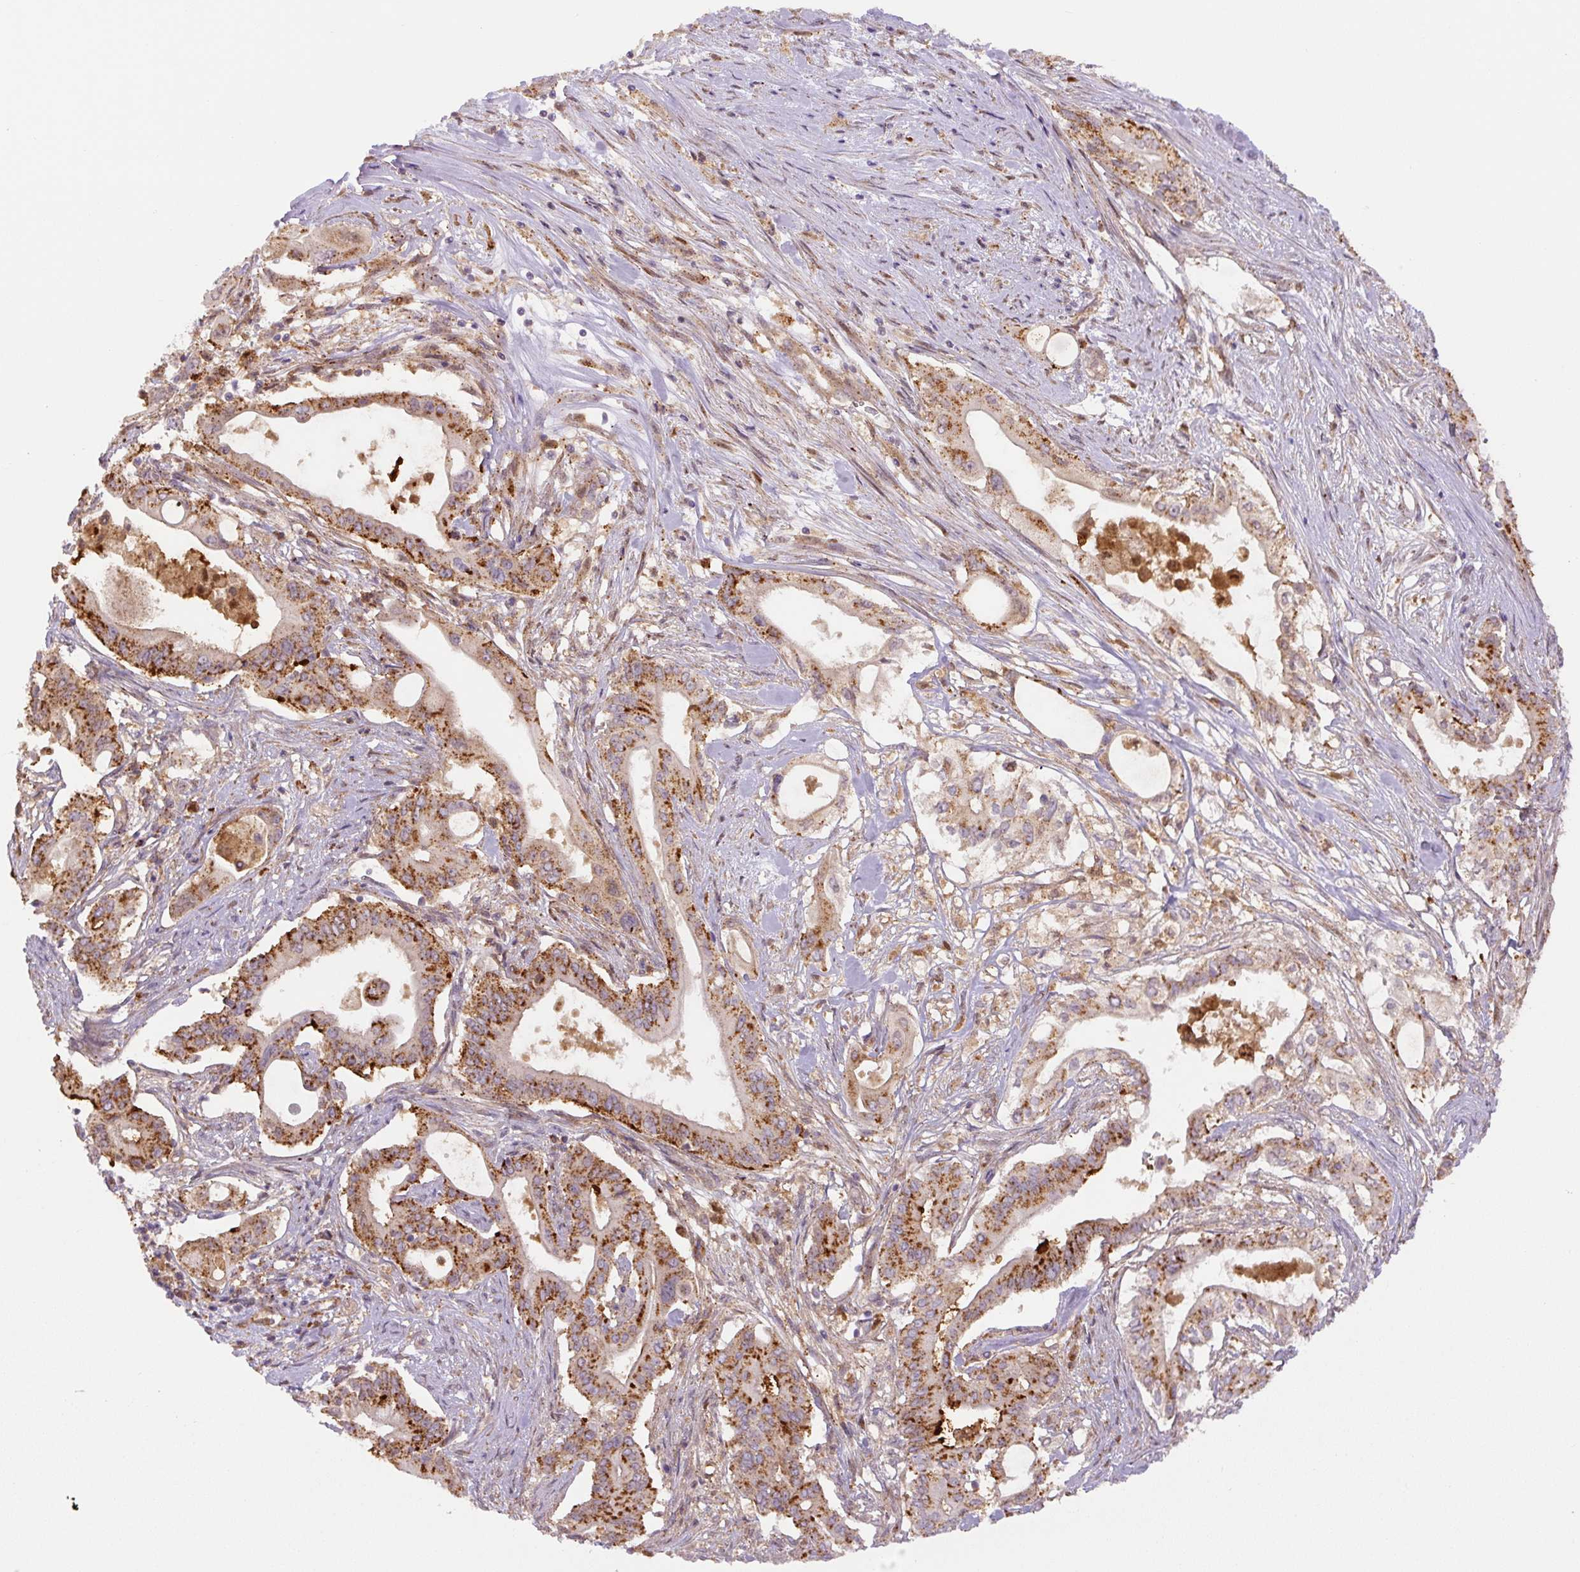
{"staining": {"intensity": "strong", "quantity": ">75%", "location": "cytoplasmic/membranous"}, "tissue": "pancreatic cancer", "cell_type": "Tumor cells", "image_type": "cancer", "snomed": [{"axis": "morphology", "description": "Adenocarcinoma, NOS"}, {"axis": "topography", "description": "Pancreas"}], "caption": "High-magnification brightfield microscopy of pancreatic cancer (adenocarcinoma) stained with DAB (brown) and counterstained with hematoxylin (blue). tumor cells exhibit strong cytoplasmic/membranous staining is present in about>75% of cells. The staining is performed using DAB brown chromogen to label protein expression. The nuclei are counter-stained blue using hematoxylin.", "gene": "ZSWIM7", "patient": {"sex": "female", "age": 68}}